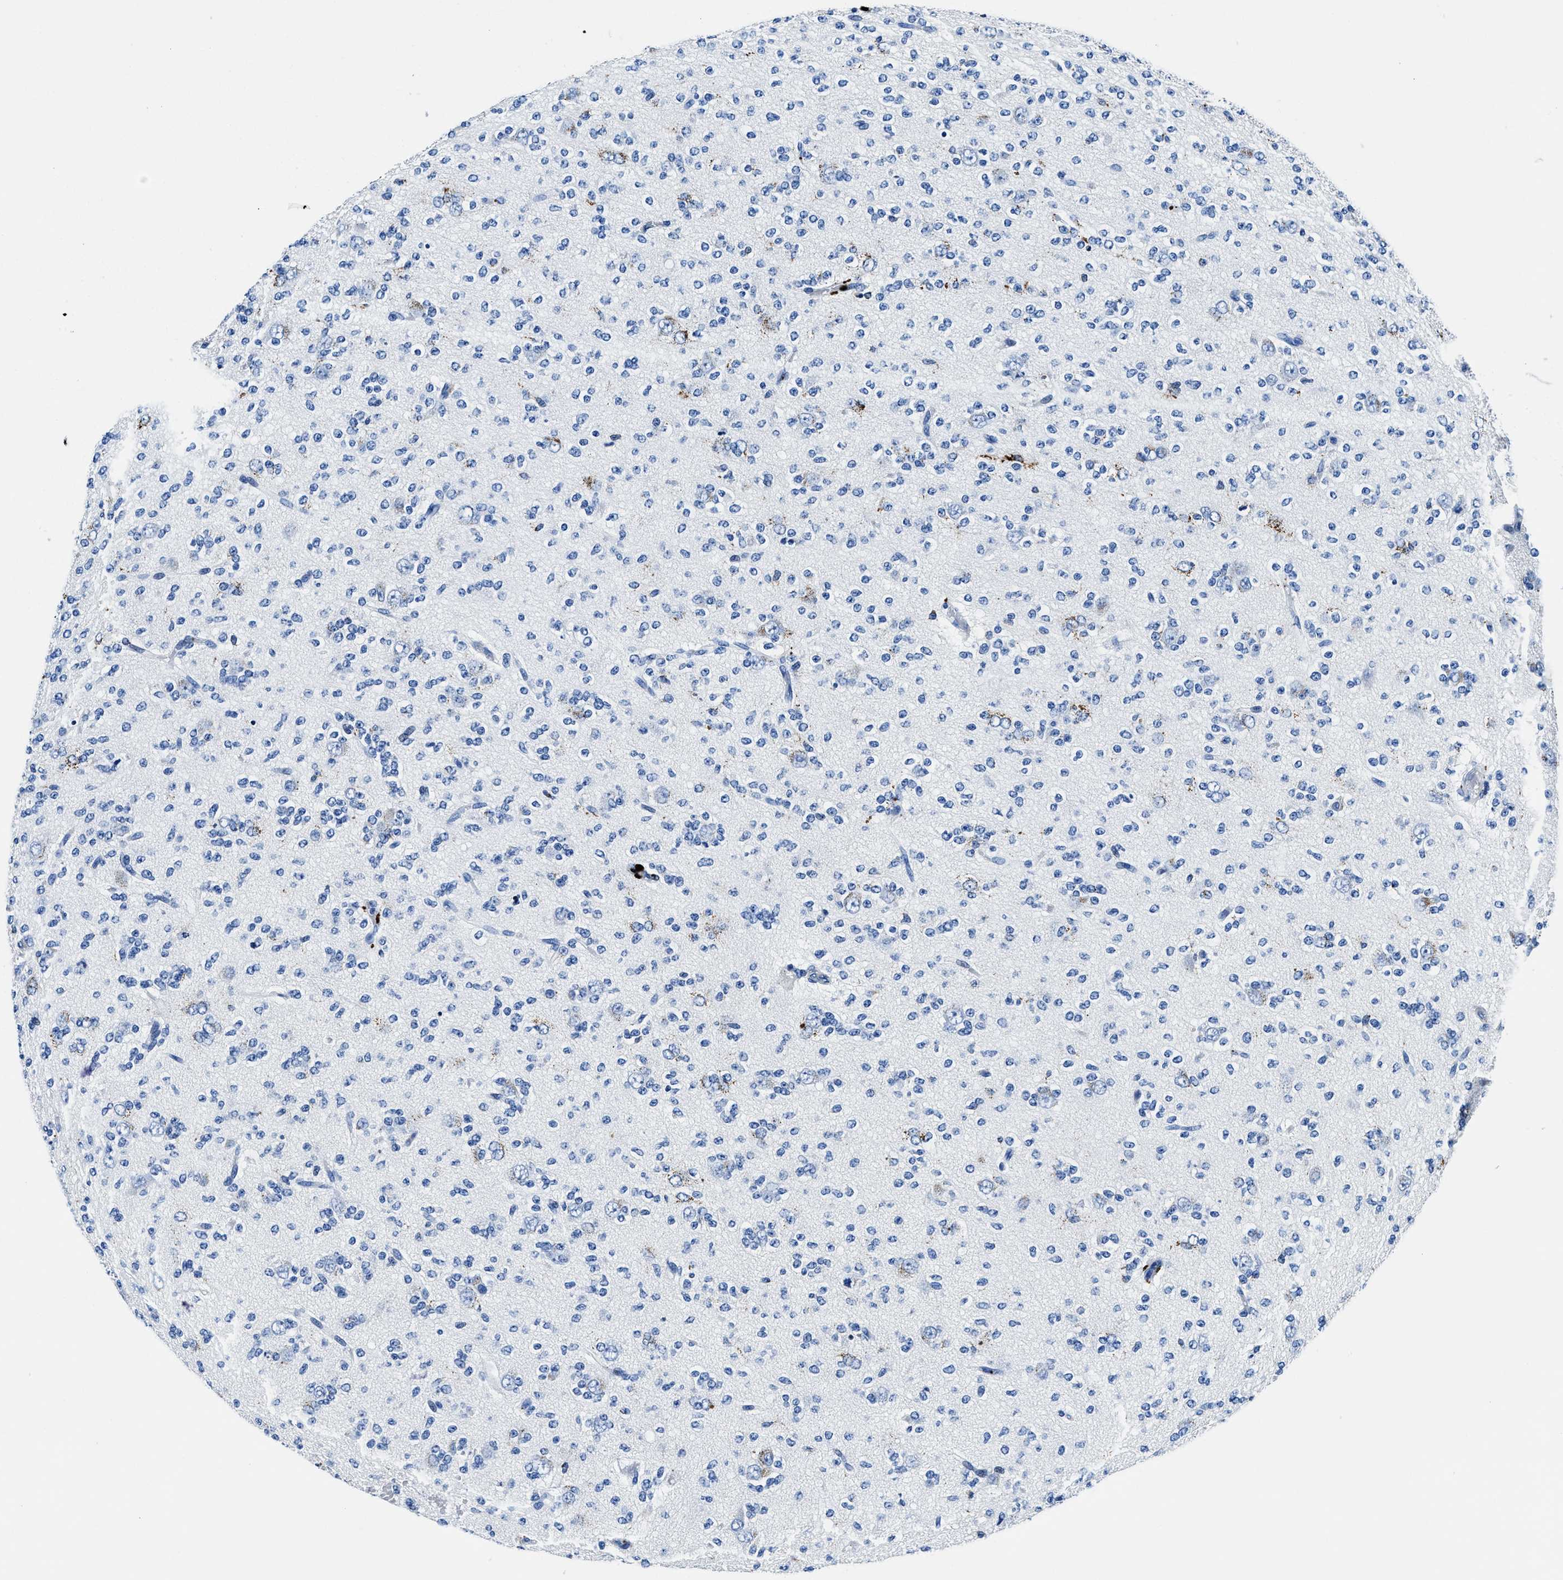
{"staining": {"intensity": "moderate", "quantity": "<25%", "location": "cytoplasmic/membranous"}, "tissue": "glioma", "cell_type": "Tumor cells", "image_type": "cancer", "snomed": [{"axis": "morphology", "description": "Glioma, malignant, Low grade"}, {"axis": "topography", "description": "Brain"}], "caption": "Glioma was stained to show a protein in brown. There is low levels of moderate cytoplasmic/membranous staining in about <25% of tumor cells.", "gene": "OR14K1", "patient": {"sex": "male", "age": 38}}